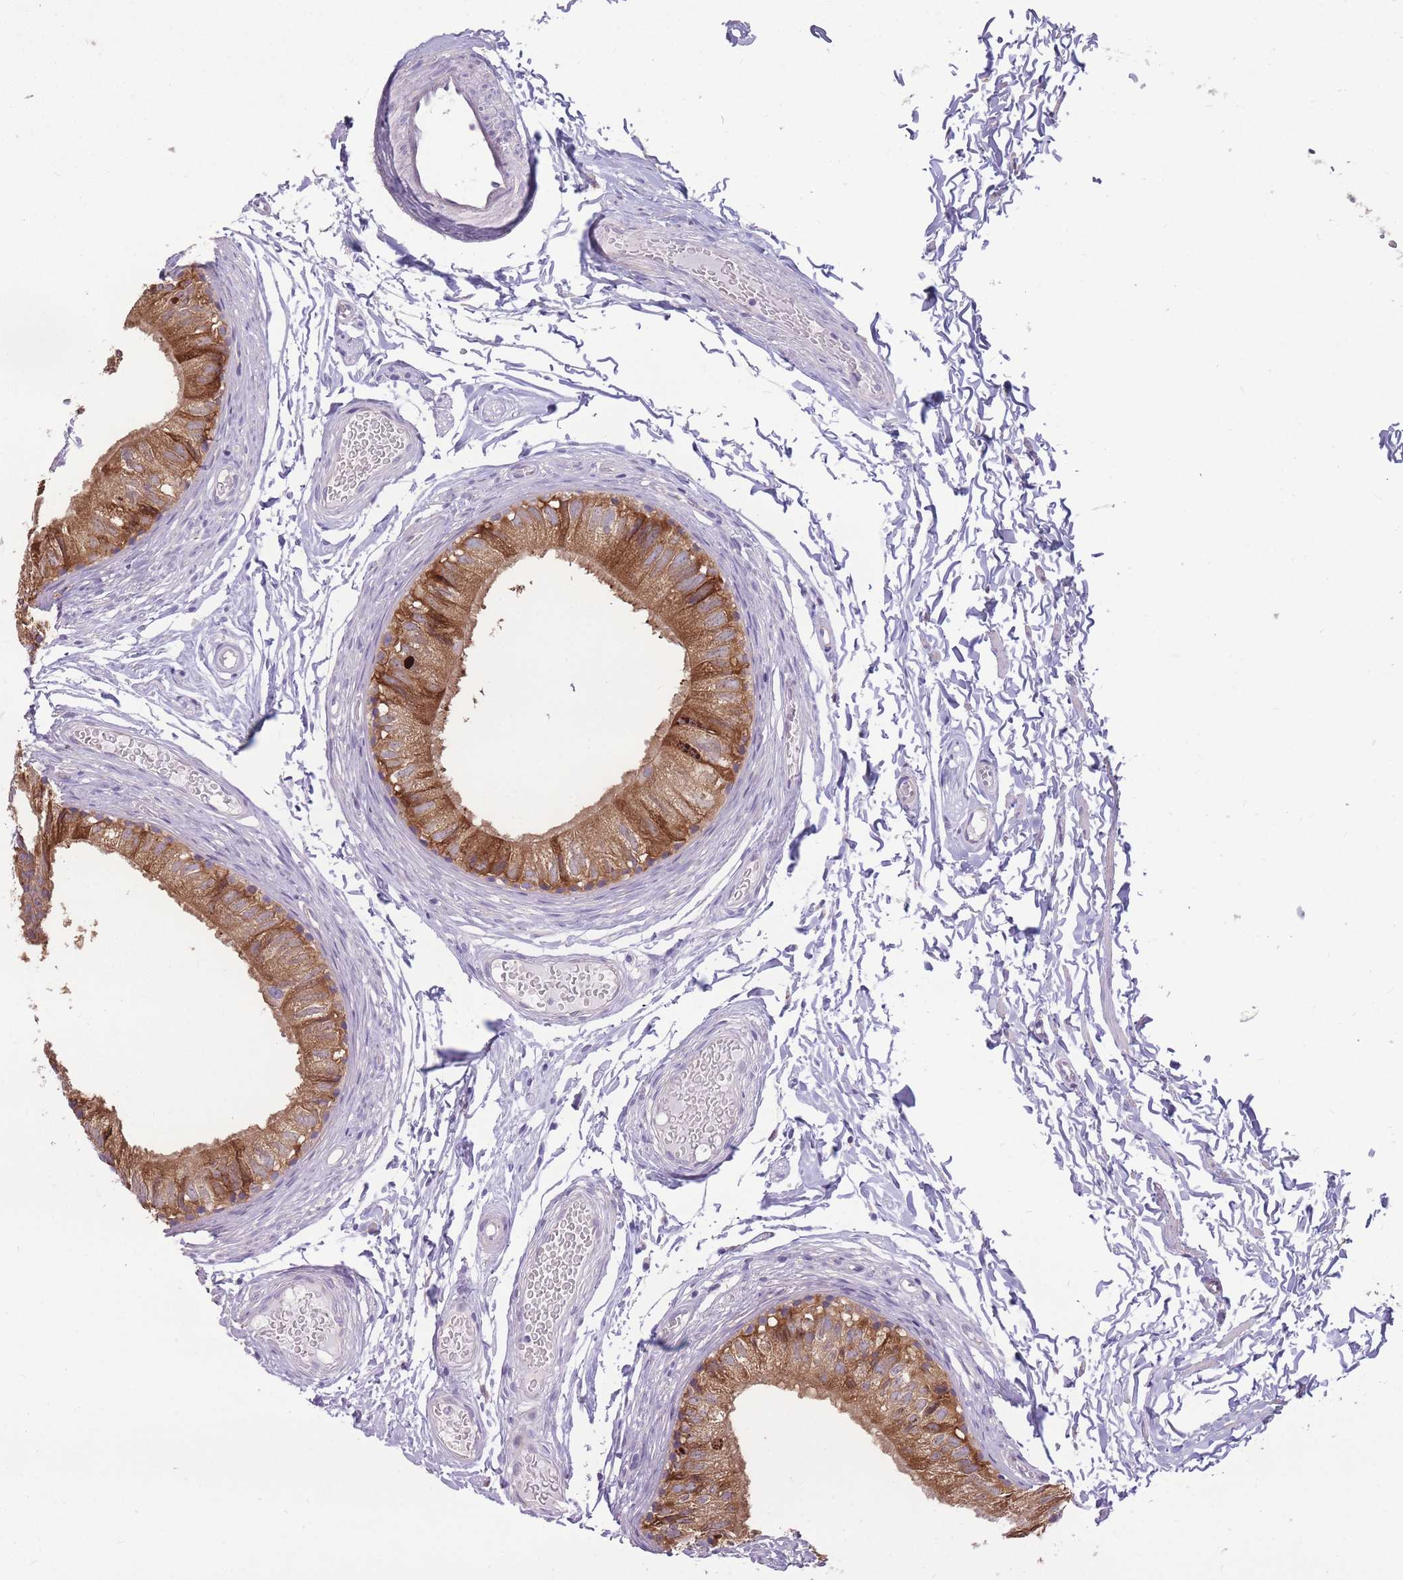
{"staining": {"intensity": "strong", "quantity": ">75%", "location": "cytoplasmic/membranous"}, "tissue": "epididymis", "cell_type": "Glandular cells", "image_type": "normal", "snomed": [{"axis": "morphology", "description": "Normal tissue, NOS"}, {"axis": "topography", "description": "Epididymis"}], "caption": "A high-resolution histopathology image shows IHC staining of normal epididymis, which displays strong cytoplasmic/membranous expression in about >75% of glandular cells.", "gene": "TRAPPC5", "patient": {"sex": "male", "age": 37}}